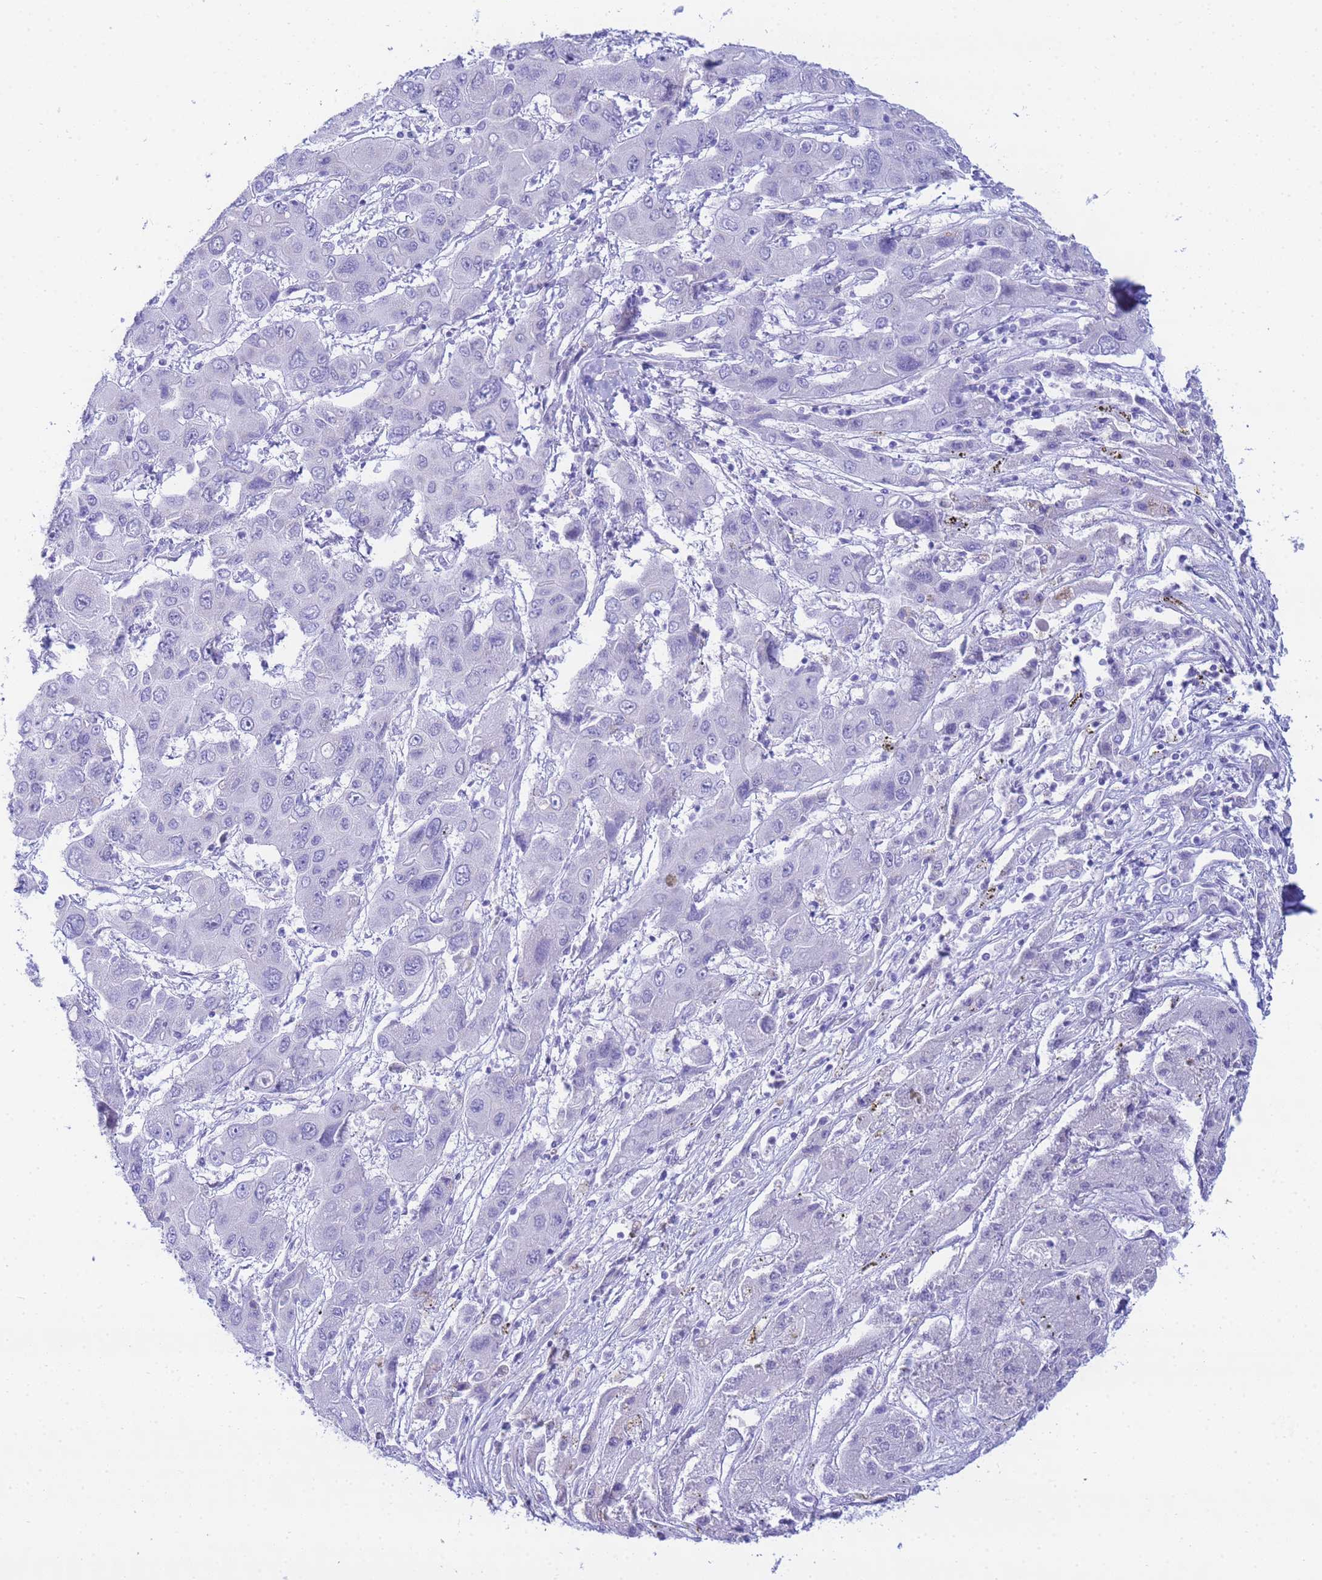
{"staining": {"intensity": "negative", "quantity": "none", "location": "none"}, "tissue": "liver cancer", "cell_type": "Tumor cells", "image_type": "cancer", "snomed": [{"axis": "morphology", "description": "Cholangiocarcinoma"}, {"axis": "topography", "description": "Liver"}], "caption": "This photomicrograph is of liver cancer (cholangiocarcinoma) stained with immunohistochemistry (IHC) to label a protein in brown with the nuclei are counter-stained blue. There is no positivity in tumor cells.", "gene": "AQP12A", "patient": {"sex": "male", "age": 67}}